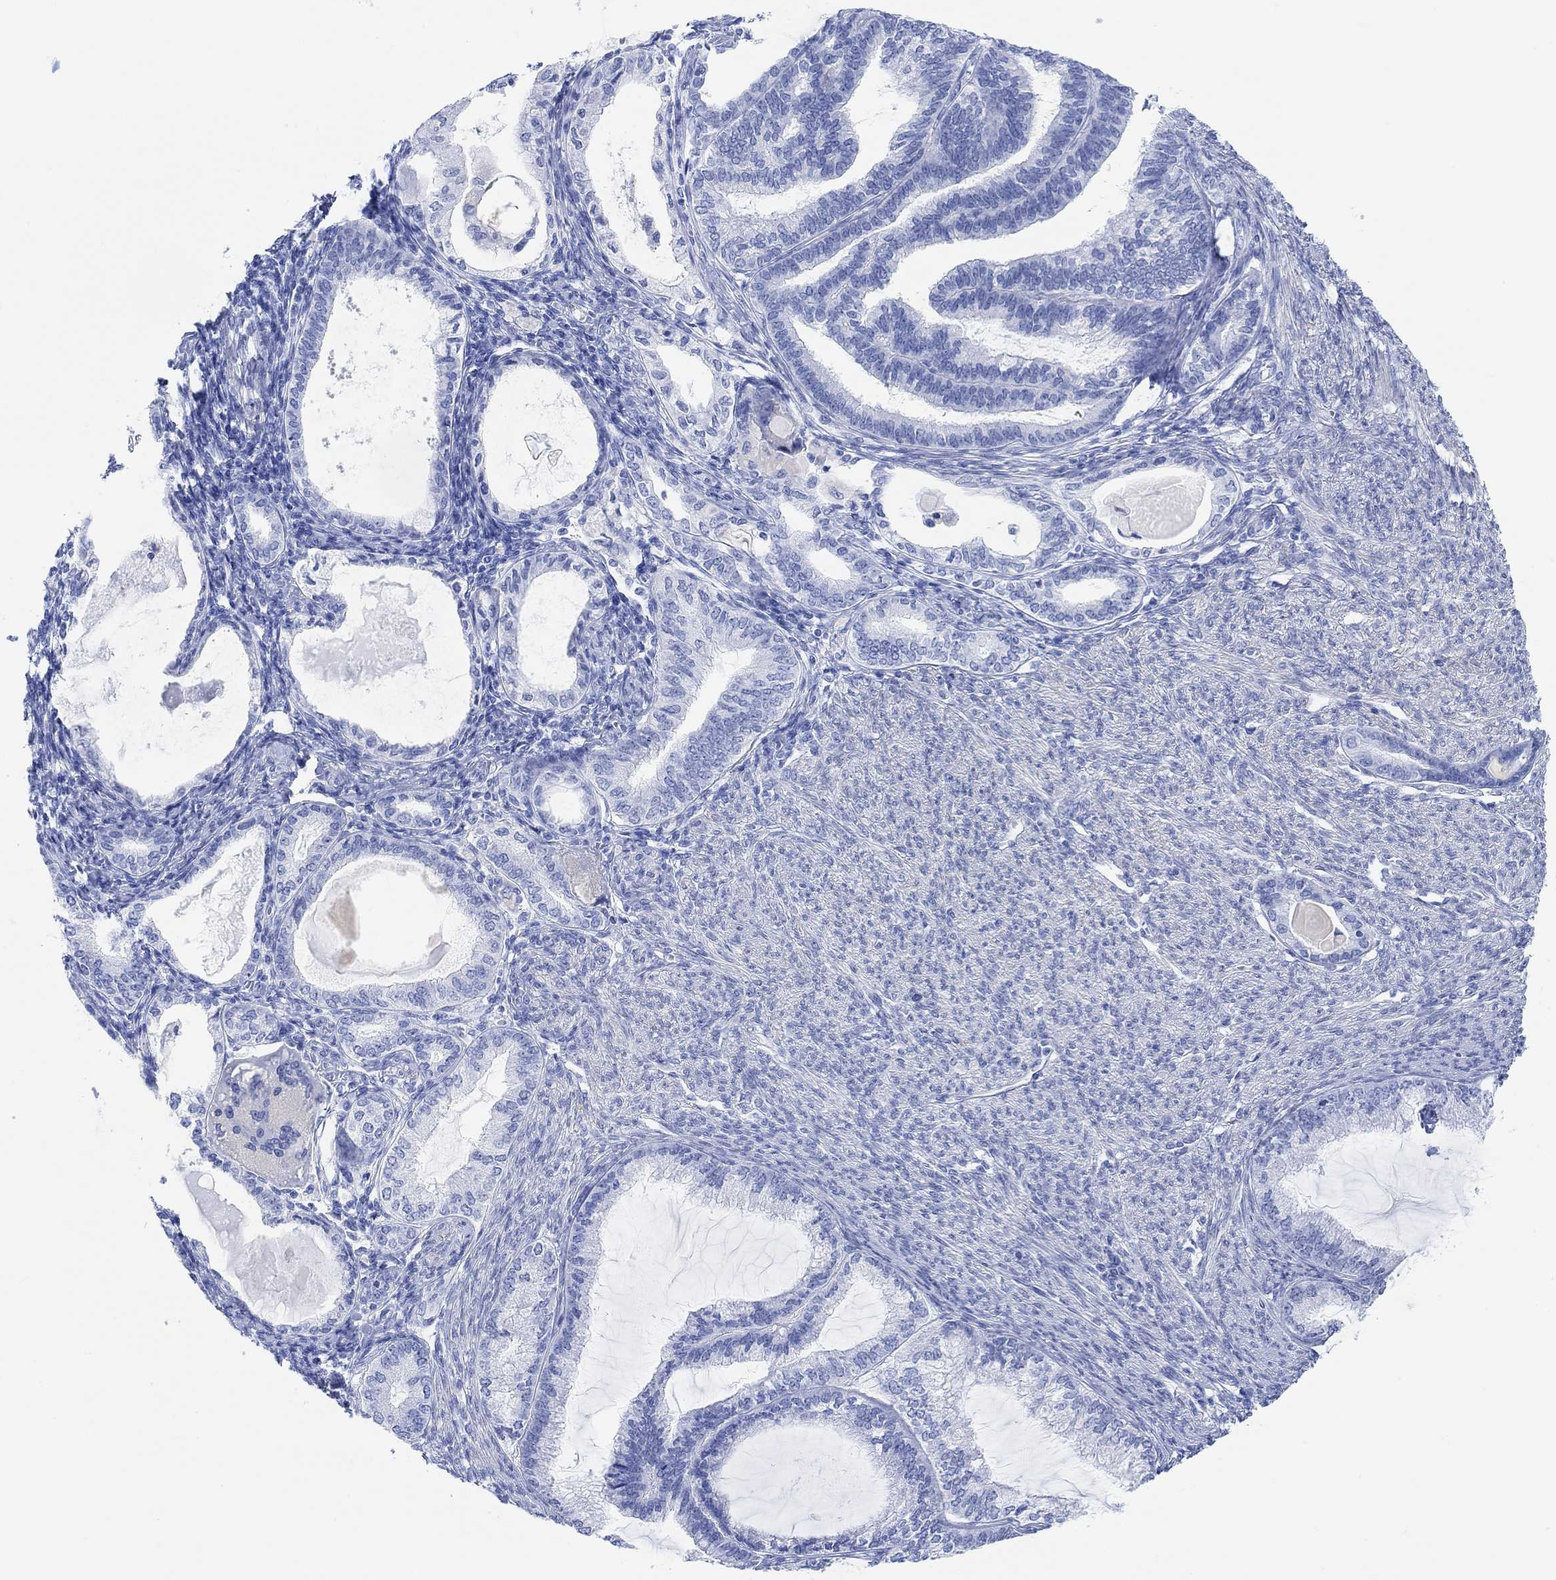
{"staining": {"intensity": "negative", "quantity": "none", "location": "none"}, "tissue": "endometrial cancer", "cell_type": "Tumor cells", "image_type": "cancer", "snomed": [{"axis": "morphology", "description": "Adenocarcinoma, NOS"}, {"axis": "topography", "description": "Endometrium"}], "caption": "This photomicrograph is of endometrial adenocarcinoma stained with IHC to label a protein in brown with the nuclei are counter-stained blue. There is no staining in tumor cells.", "gene": "ANKRD33", "patient": {"sex": "female", "age": 86}}